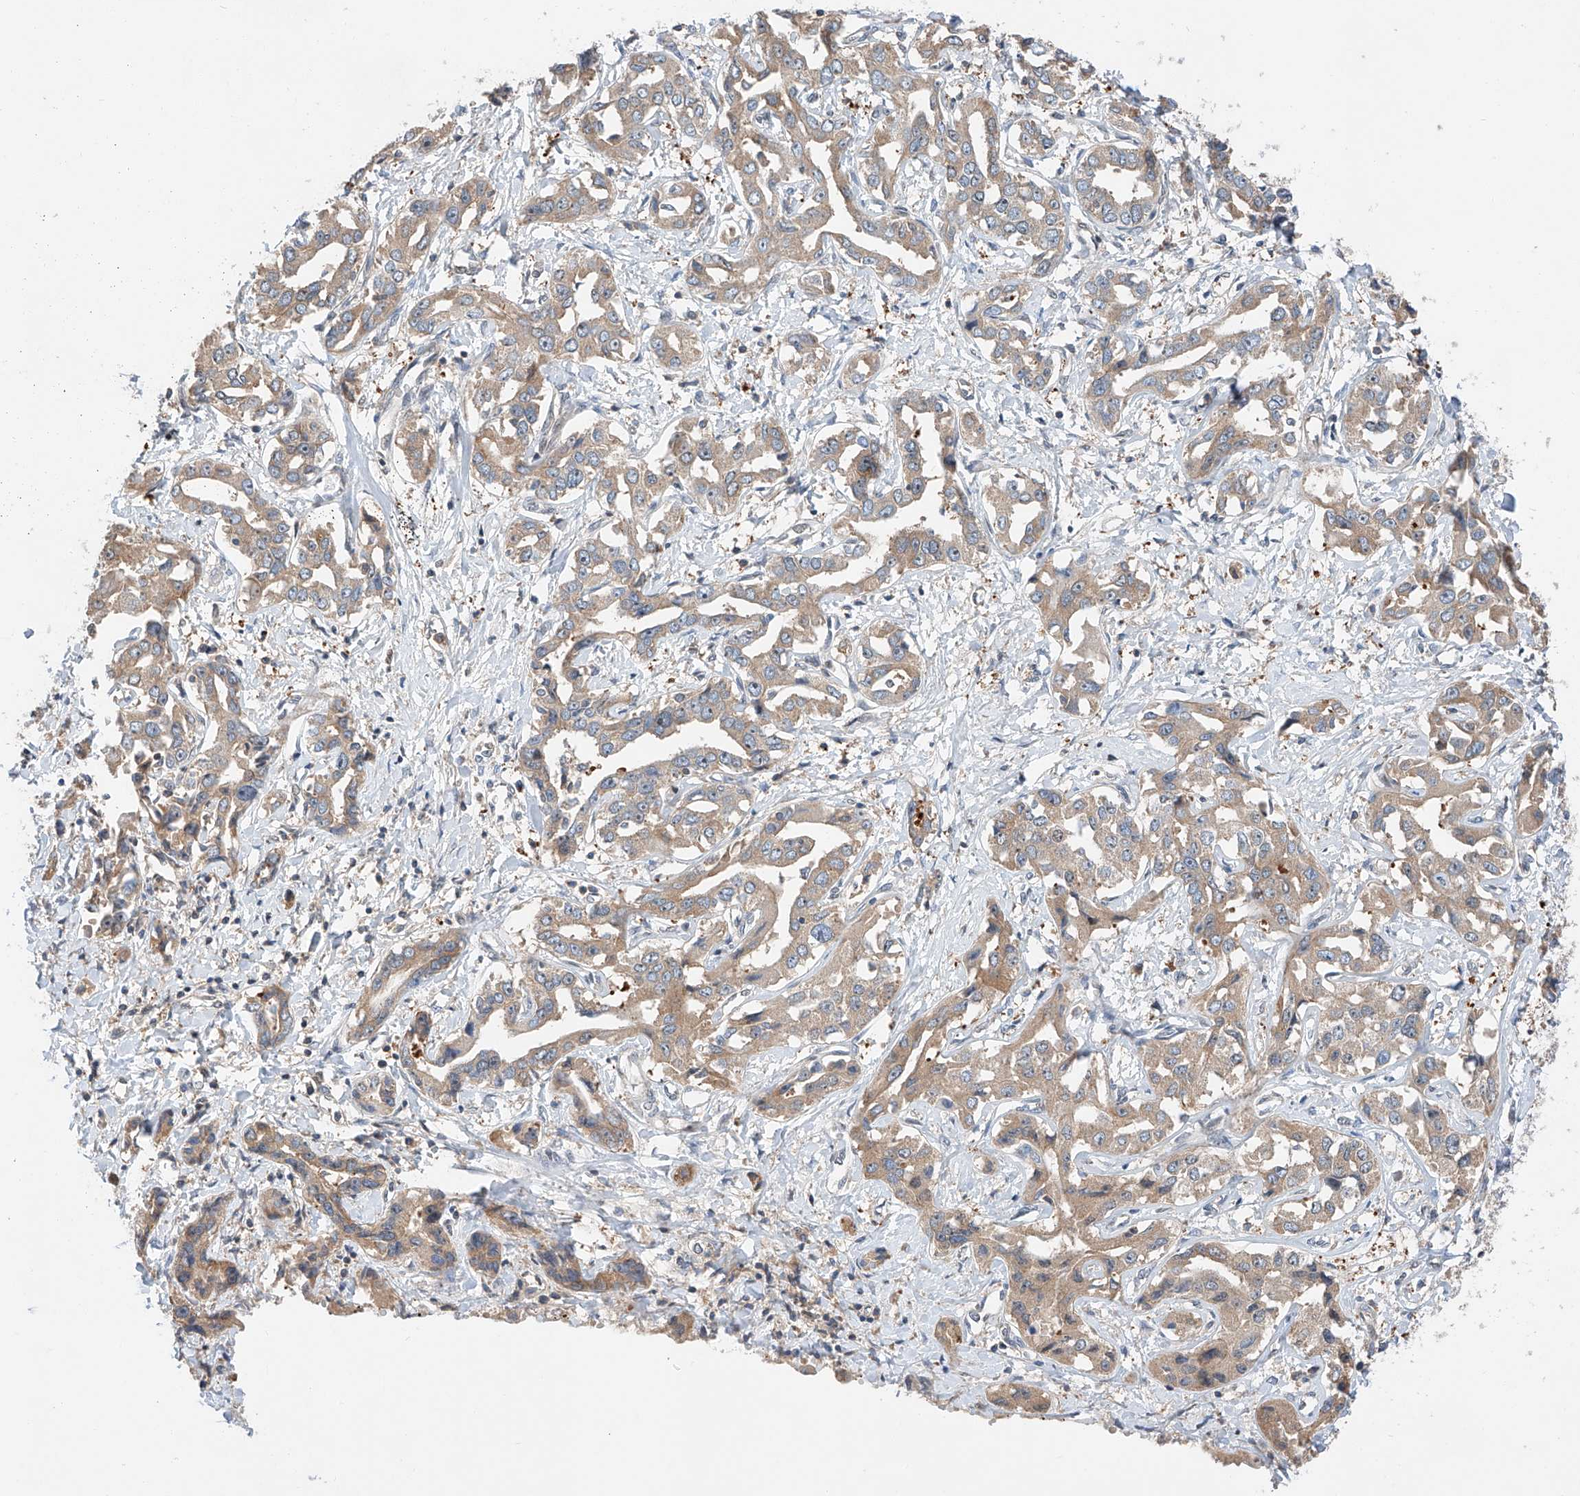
{"staining": {"intensity": "weak", "quantity": ">75%", "location": "cytoplasmic/membranous"}, "tissue": "liver cancer", "cell_type": "Tumor cells", "image_type": "cancer", "snomed": [{"axis": "morphology", "description": "Cholangiocarcinoma"}, {"axis": "topography", "description": "Liver"}], "caption": "This image shows IHC staining of human liver cancer (cholangiocarcinoma), with low weak cytoplasmic/membranous positivity in approximately >75% of tumor cells.", "gene": "RUSC1", "patient": {"sex": "male", "age": 59}}